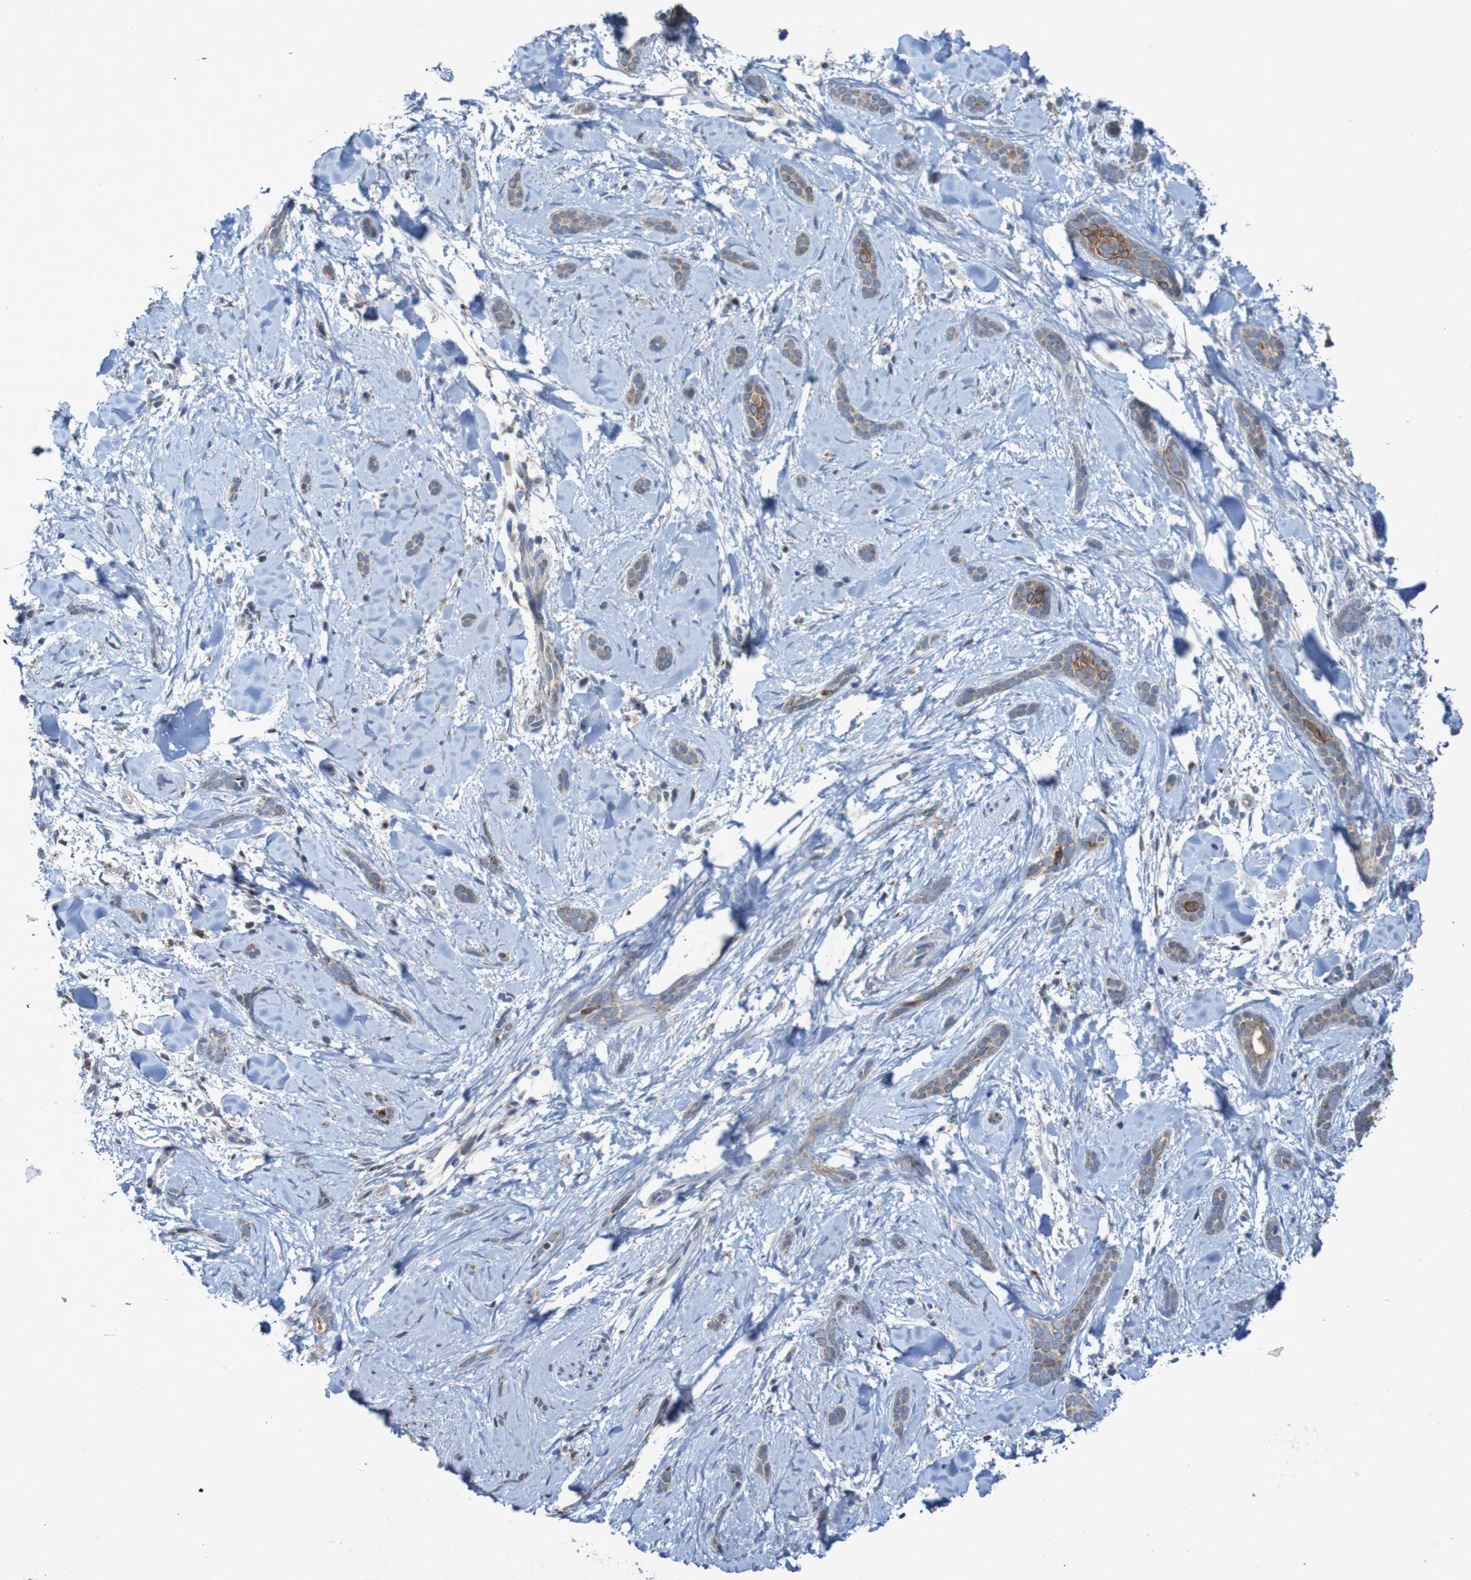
{"staining": {"intensity": "moderate", "quantity": ">75%", "location": "cytoplasmic/membranous"}, "tissue": "skin cancer", "cell_type": "Tumor cells", "image_type": "cancer", "snomed": [{"axis": "morphology", "description": "Basal cell carcinoma"}, {"axis": "morphology", "description": "Adnexal tumor, benign"}, {"axis": "topography", "description": "Skin"}], "caption": "This is an image of IHC staining of benign adnexal tumor (skin), which shows moderate staining in the cytoplasmic/membranous of tumor cells.", "gene": "CCDC51", "patient": {"sex": "female", "age": 42}}